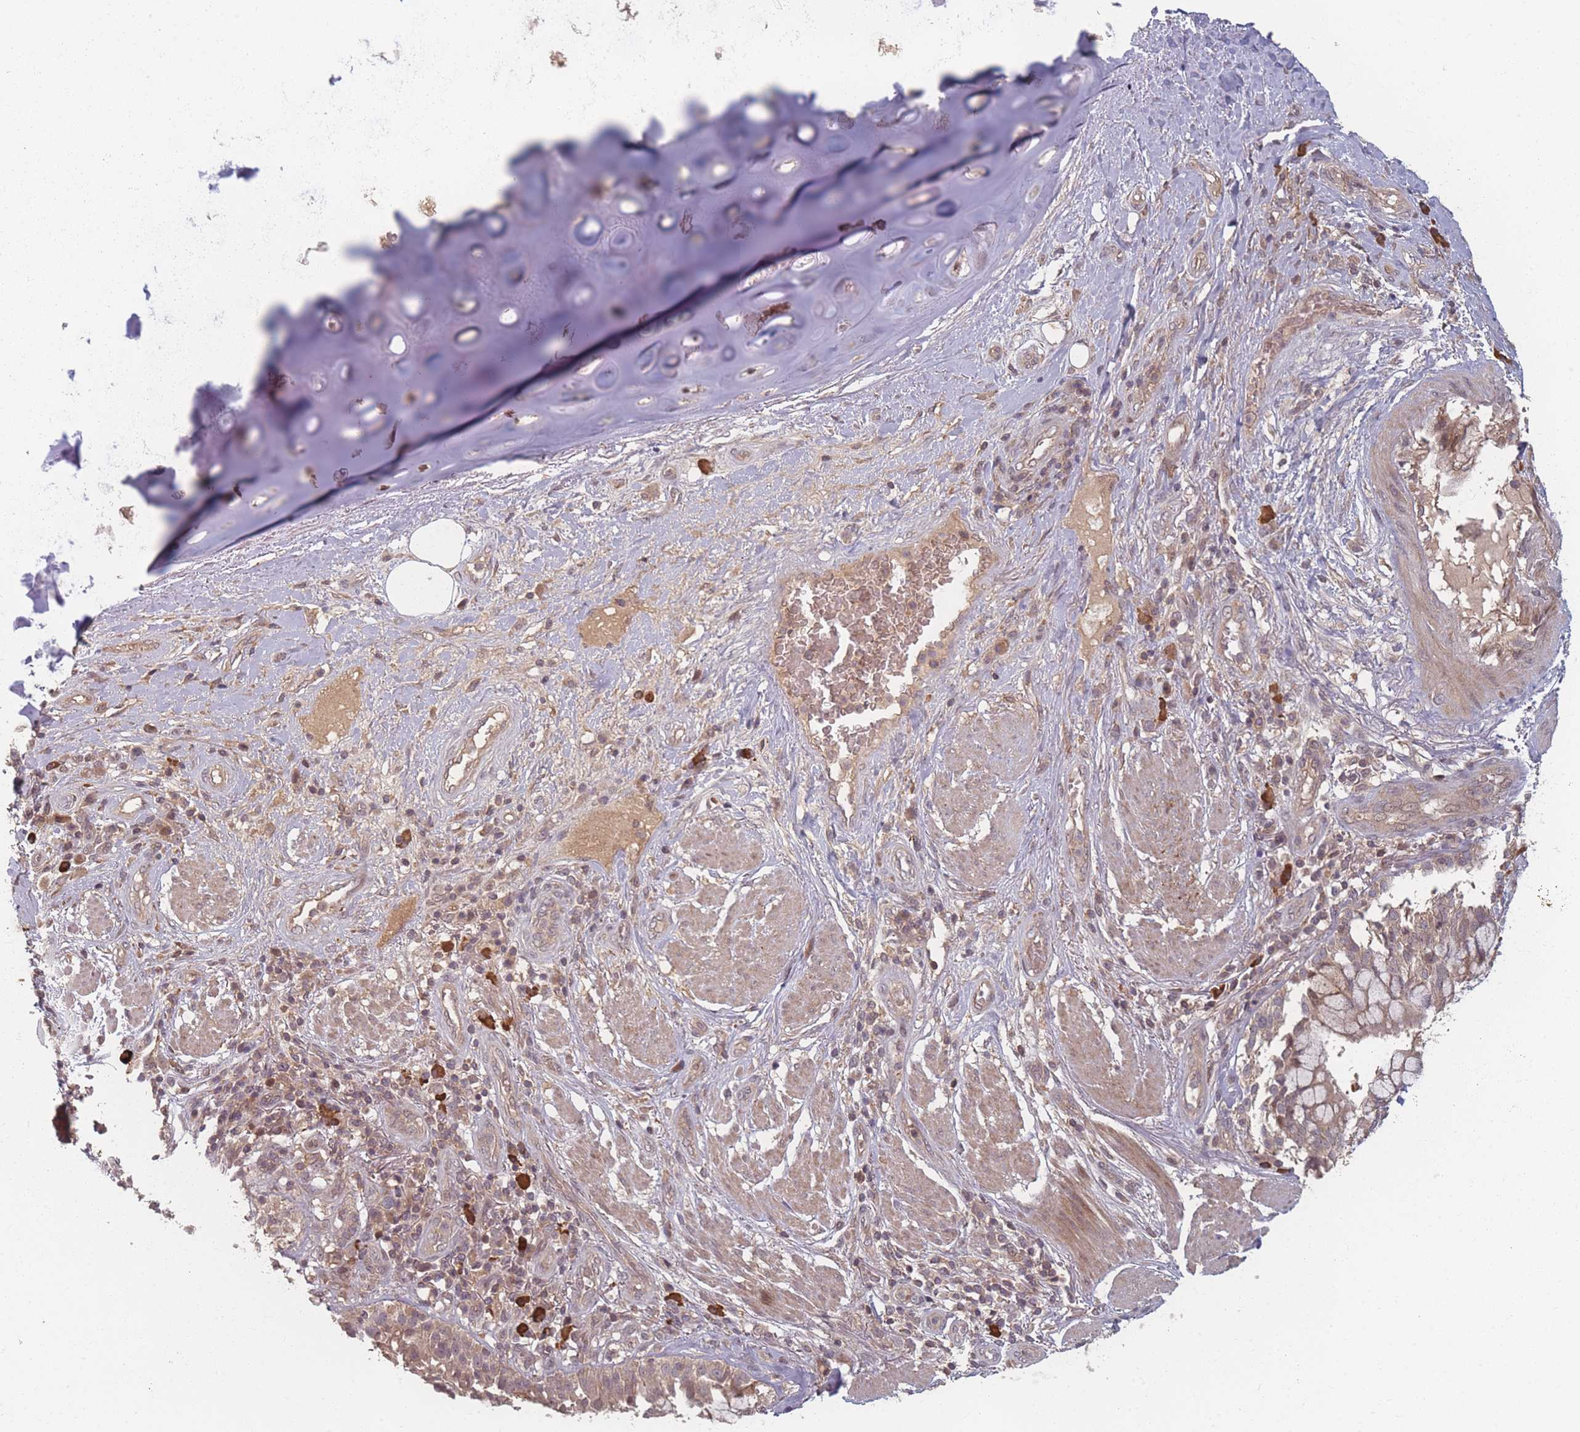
{"staining": {"intensity": "weak", "quantity": "25%-75%", "location": "cytoplasmic/membranous"}, "tissue": "soft tissue", "cell_type": "Chondrocytes", "image_type": "normal", "snomed": [{"axis": "morphology", "description": "Normal tissue, NOS"}, {"axis": "morphology", "description": "Squamous cell carcinoma, NOS"}, {"axis": "topography", "description": "Bronchus"}, {"axis": "topography", "description": "Lung"}], "caption": "Protein staining shows weak cytoplasmic/membranous positivity in about 25%-75% of chondrocytes in unremarkable soft tissue.", "gene": "HAGH", "patient": {"sex": "male", "age": 64}}